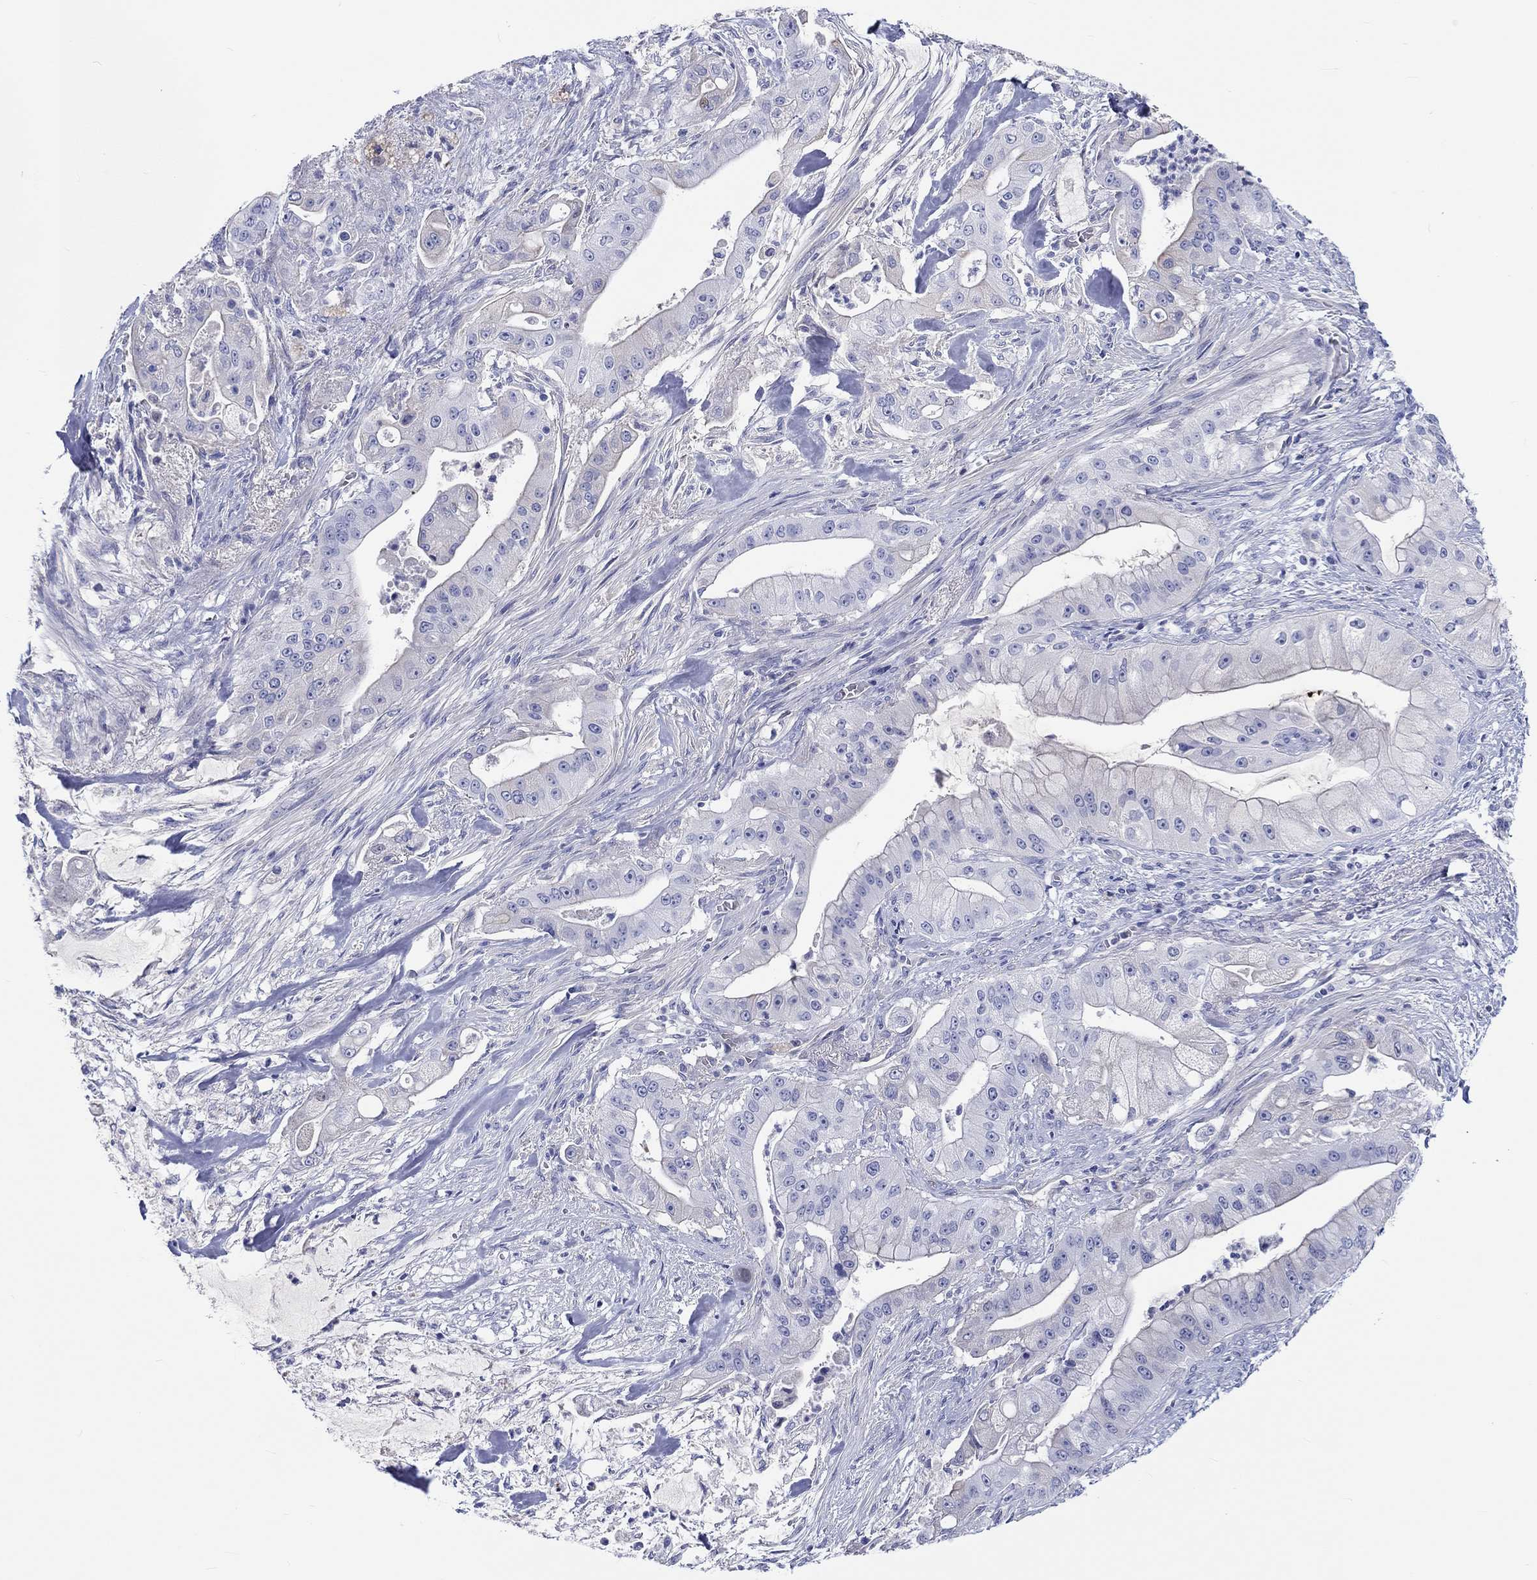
{"staining": {"intensity": "negative", "quantity": "none", "location": "none"}, "tissue": "pancreatic cancer", "cell_type": "Tumor cells", "image_type": "cancer", "snomed": [{"axis": "morphology", "description": "Normal tissue, NOS"}, {"axis": "morphology", "description": "Inflammation, NOS"}, {"axis": "morphology", "description": "Adenocarcinoma, NOS"}, {"axis": "topography", "description": "Pancreas"}], "caption": "Histopathology image shows no protein expression in tumor cells of pancreatic cancer (adenocarcinoma) tissue.", "gene": "CDY2B", "patient": {"sex": "male", "age": 57}}